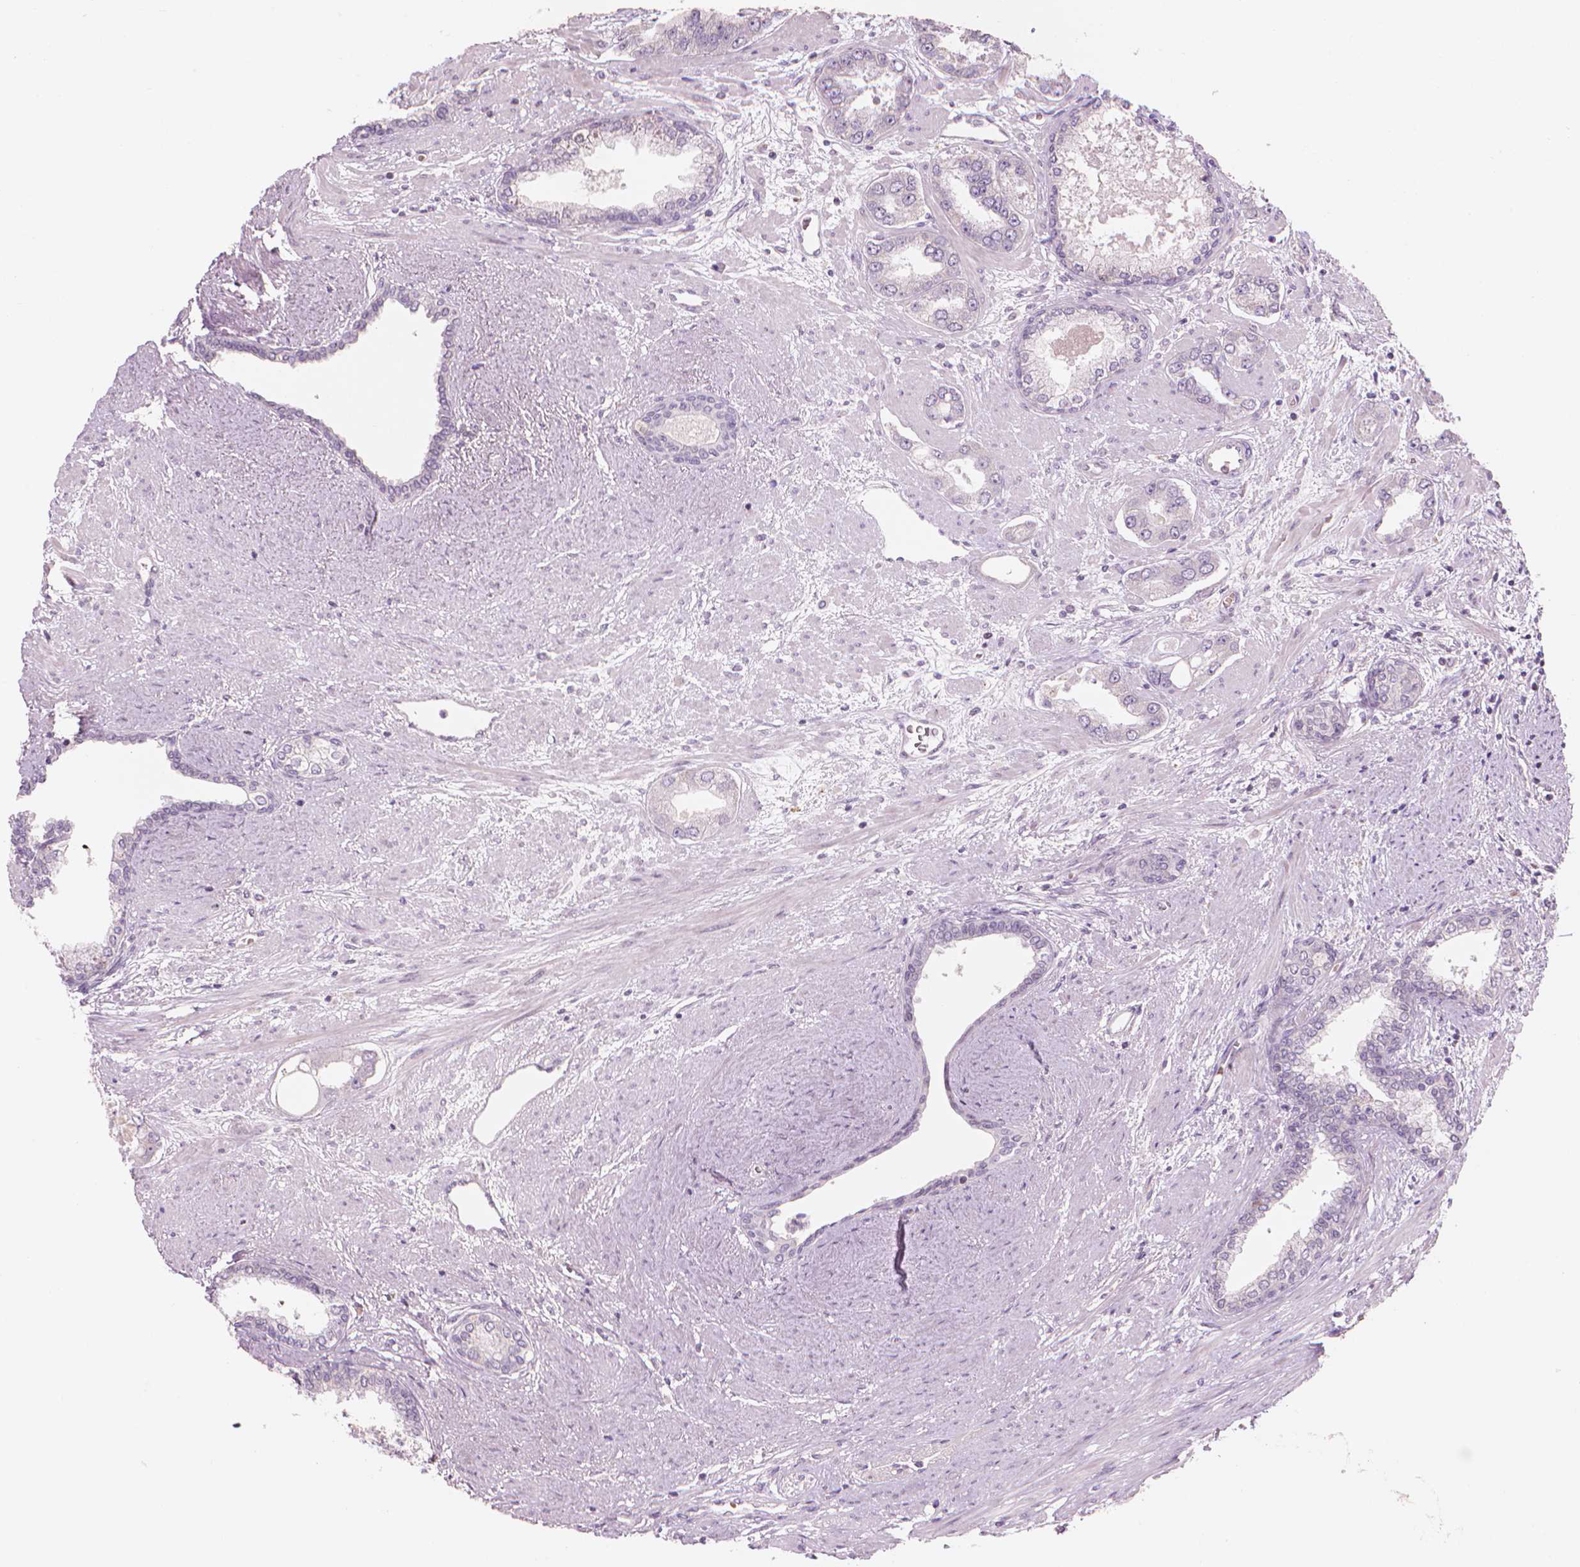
{"staining": {"intensity": "negative", "quantity": "none", "location": "none"}, "tissue": "prostate cancer", "cell_type": "Tumor cells", "image_type": "cancer", "snomed": [{"axis": "morphology", "description": "Adenocarcinoma, Low grade"}, {"axis": "topography", "description": "Prostate"}], "caption": "This is an immunohistochemistry photomicrograph of human prostate low-grade adenocarcinoma. There is no staining in tumor cells.", "gene": "IFFO1", "patient": {"sex": "male", "age": 60}}